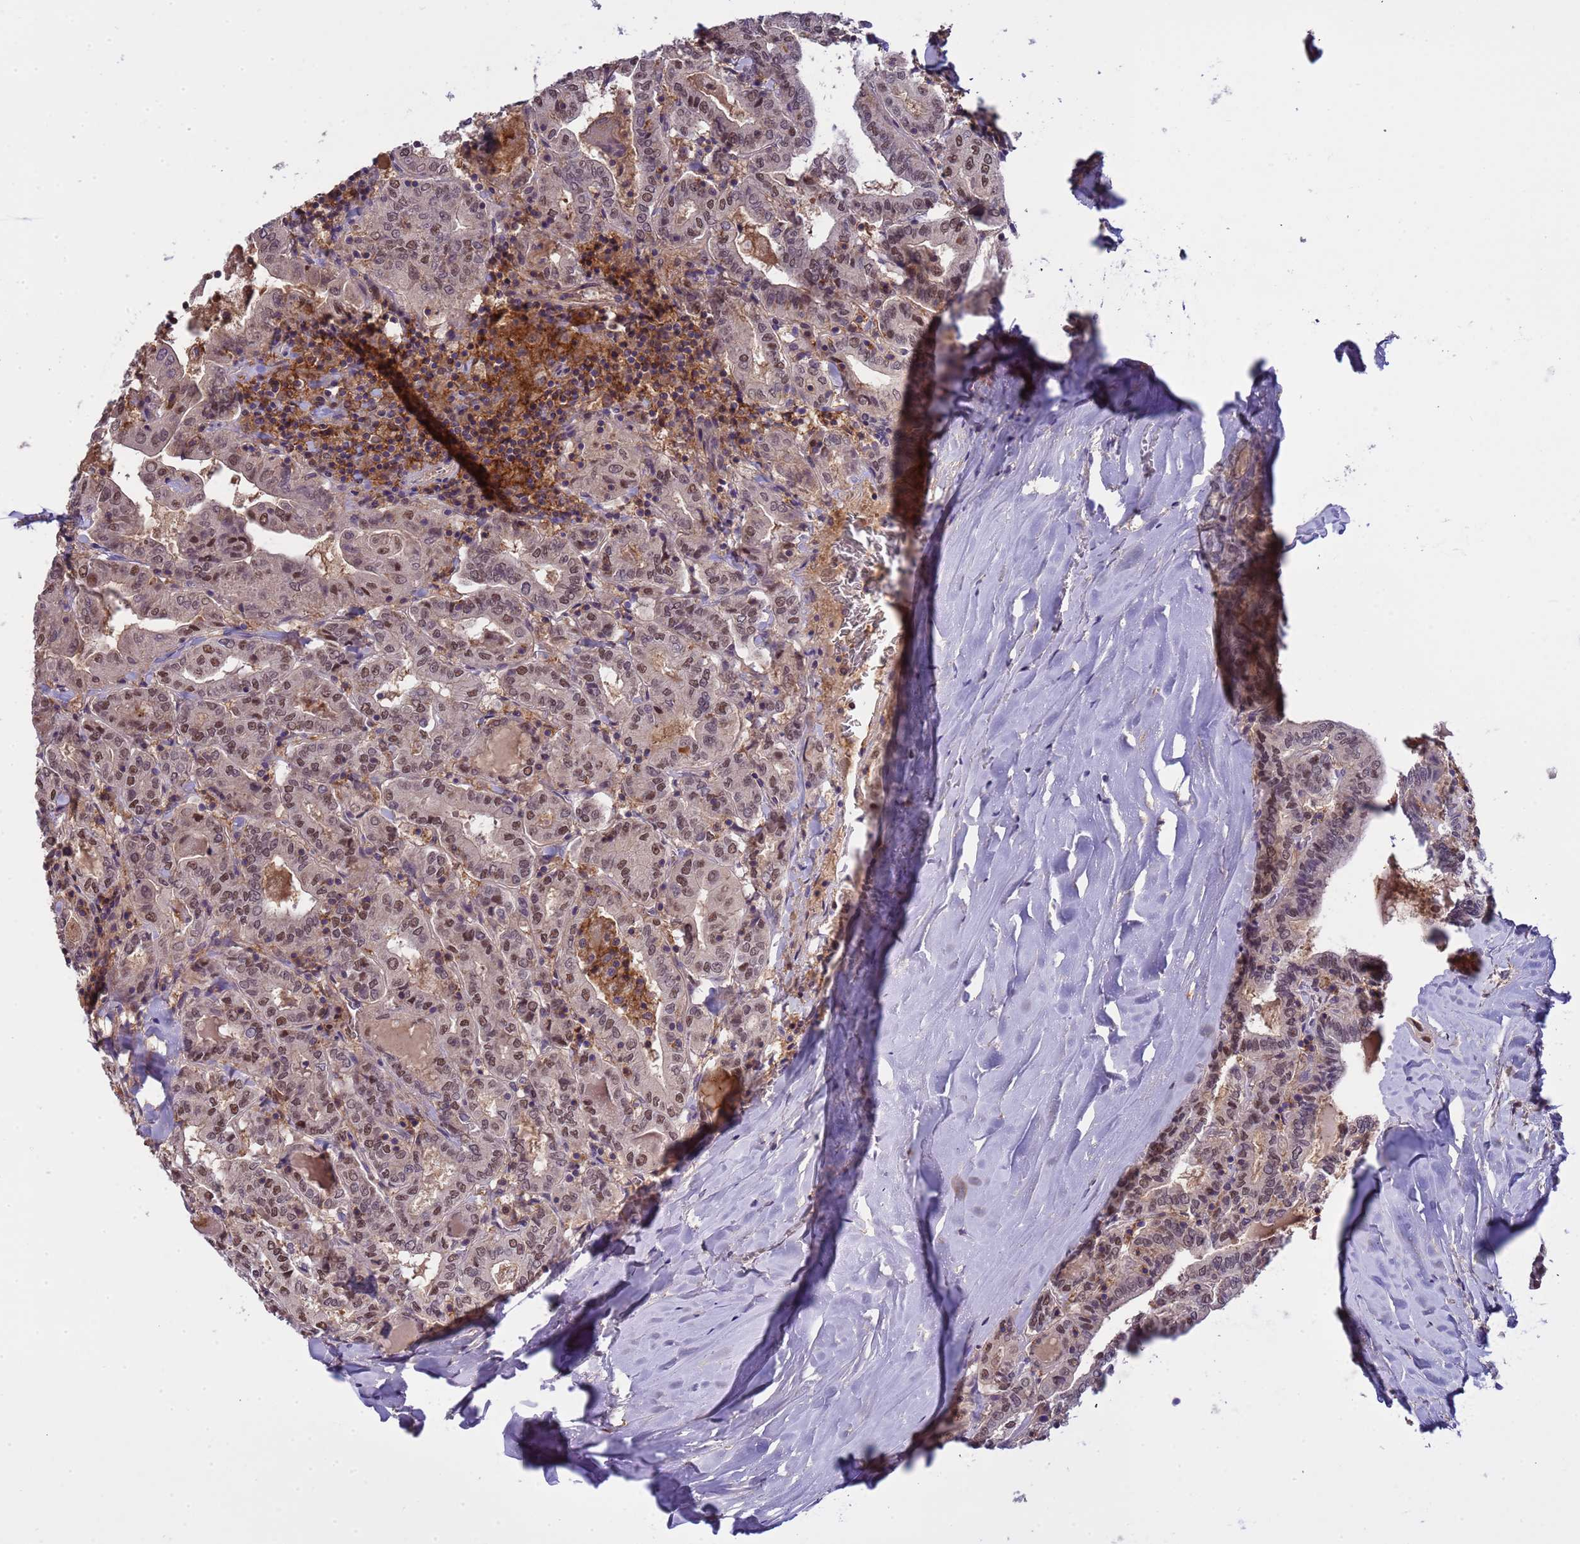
{"staining": {"intensity": "moderate", "quantity": ">75%", "location": "nuclear"}, "tissue": "thyroid cancer", "cell_type": "Tumor cells", "image_type": "cancer", "snomed": [{"axis": "morphology", "description": "Papillary adenocarcinoma, NOS"}, {"axis": "topography", "description": "Thyroid gland"}], "caption": "High-power microscopy captured an immunohistochemistry histopathology image of papillary adenocarcinoma (thyroid), revealing moderate nuclear expression in about >75% of tumor cells.", "gene": "CD53", "patient": {"sex": "female", "age": 72}}